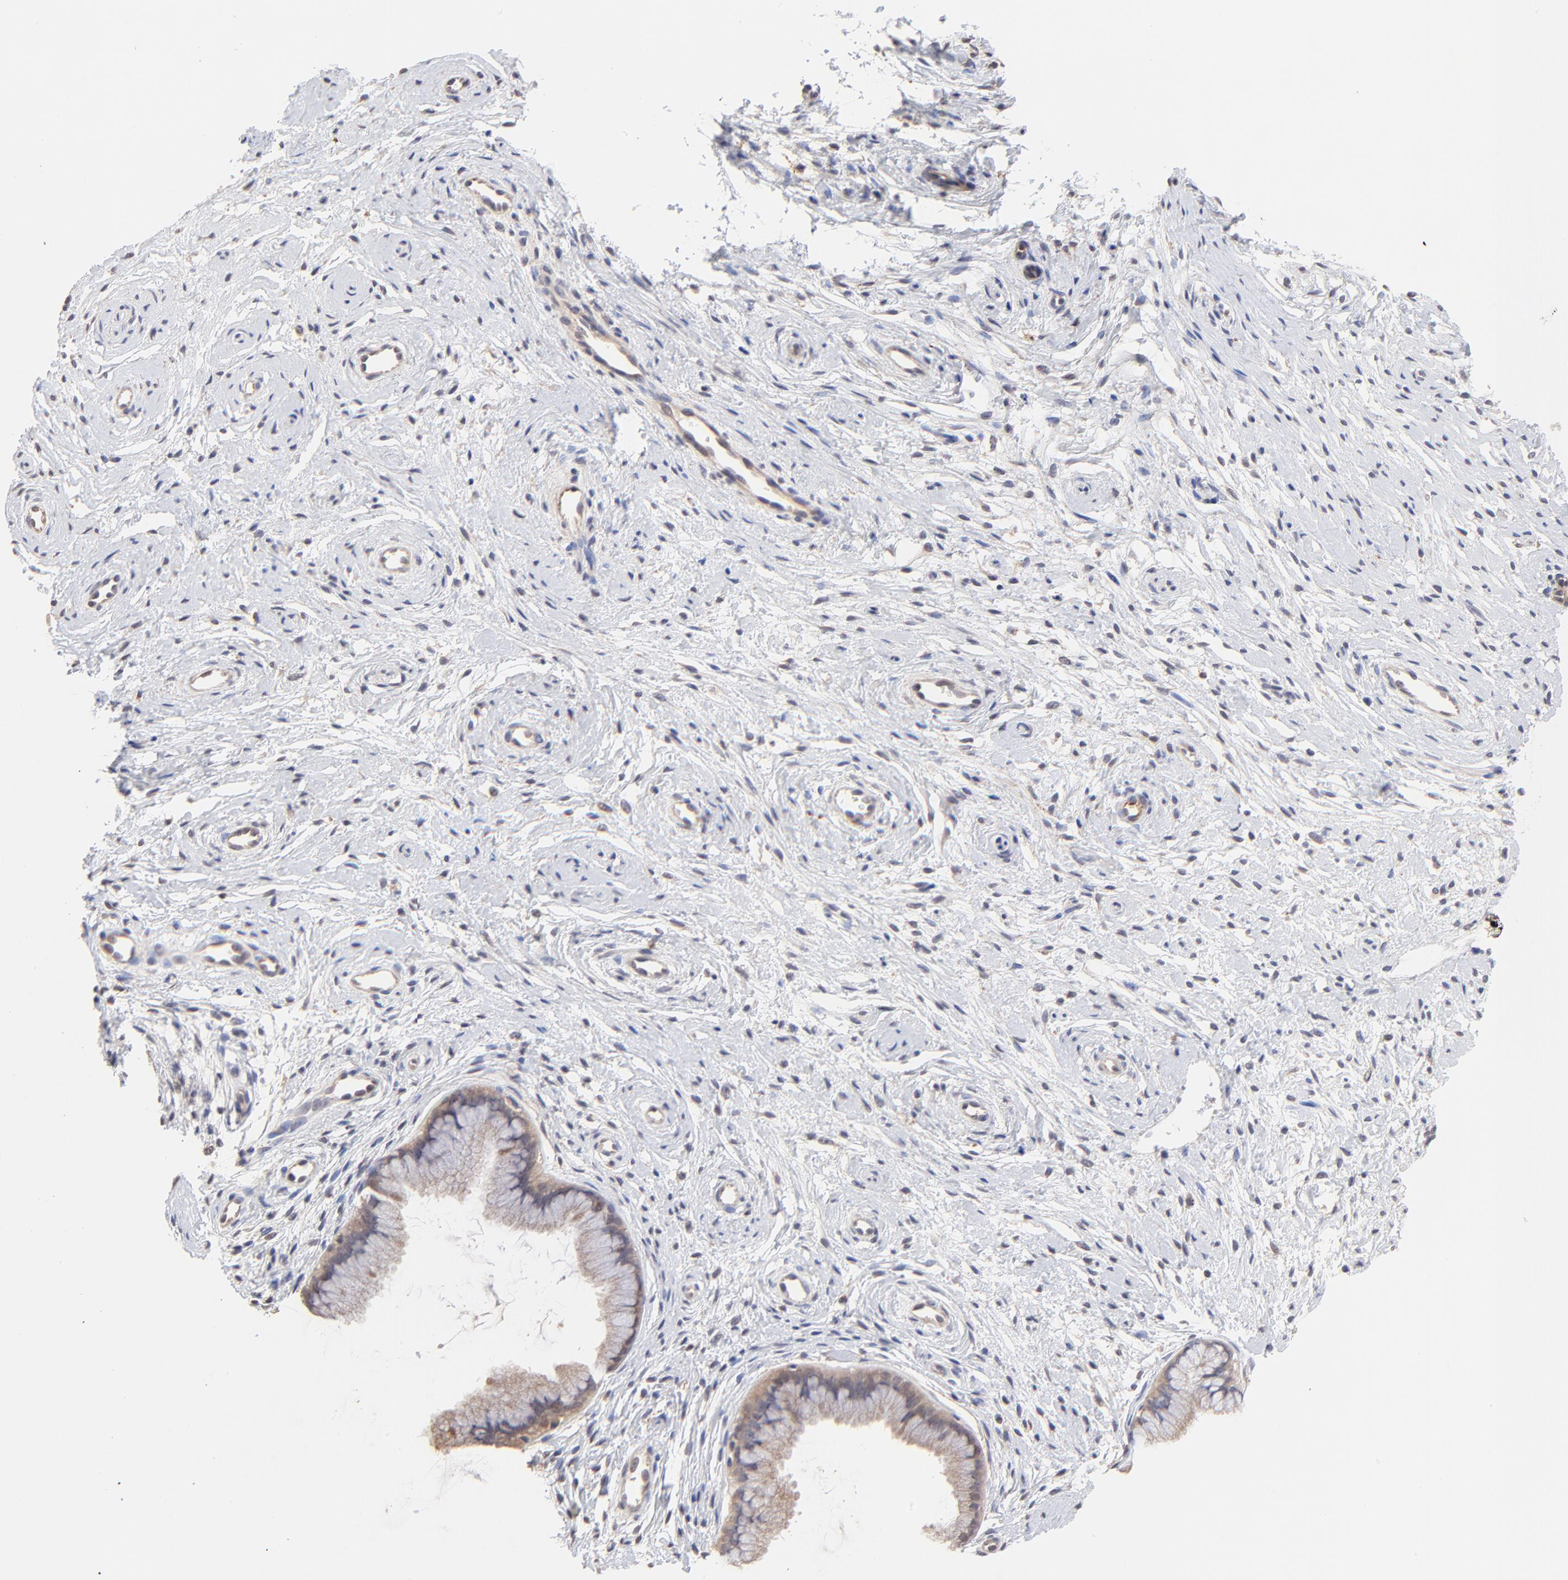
{"staining": {"intensity": "weak", "quantity": "25%-75%", "location": "cytoplasmic/membranous"}, "tissue": "cervix", "cell_type": "Glandular cells", "image_type": "normal", "snomed": [{"axis": "morphology", "description": "Normal tissue, NOS"}, {"axis": "topography", "description": "Cervix"}], "caption": "Cervix stained with immunohistochemistry (IHC) displays weak cytoplasmic/membranous positivity in approximately 25%-75% of glandular cells.", "gene": "PDE4B", "patient": {"sex": "female", "age": 39}}